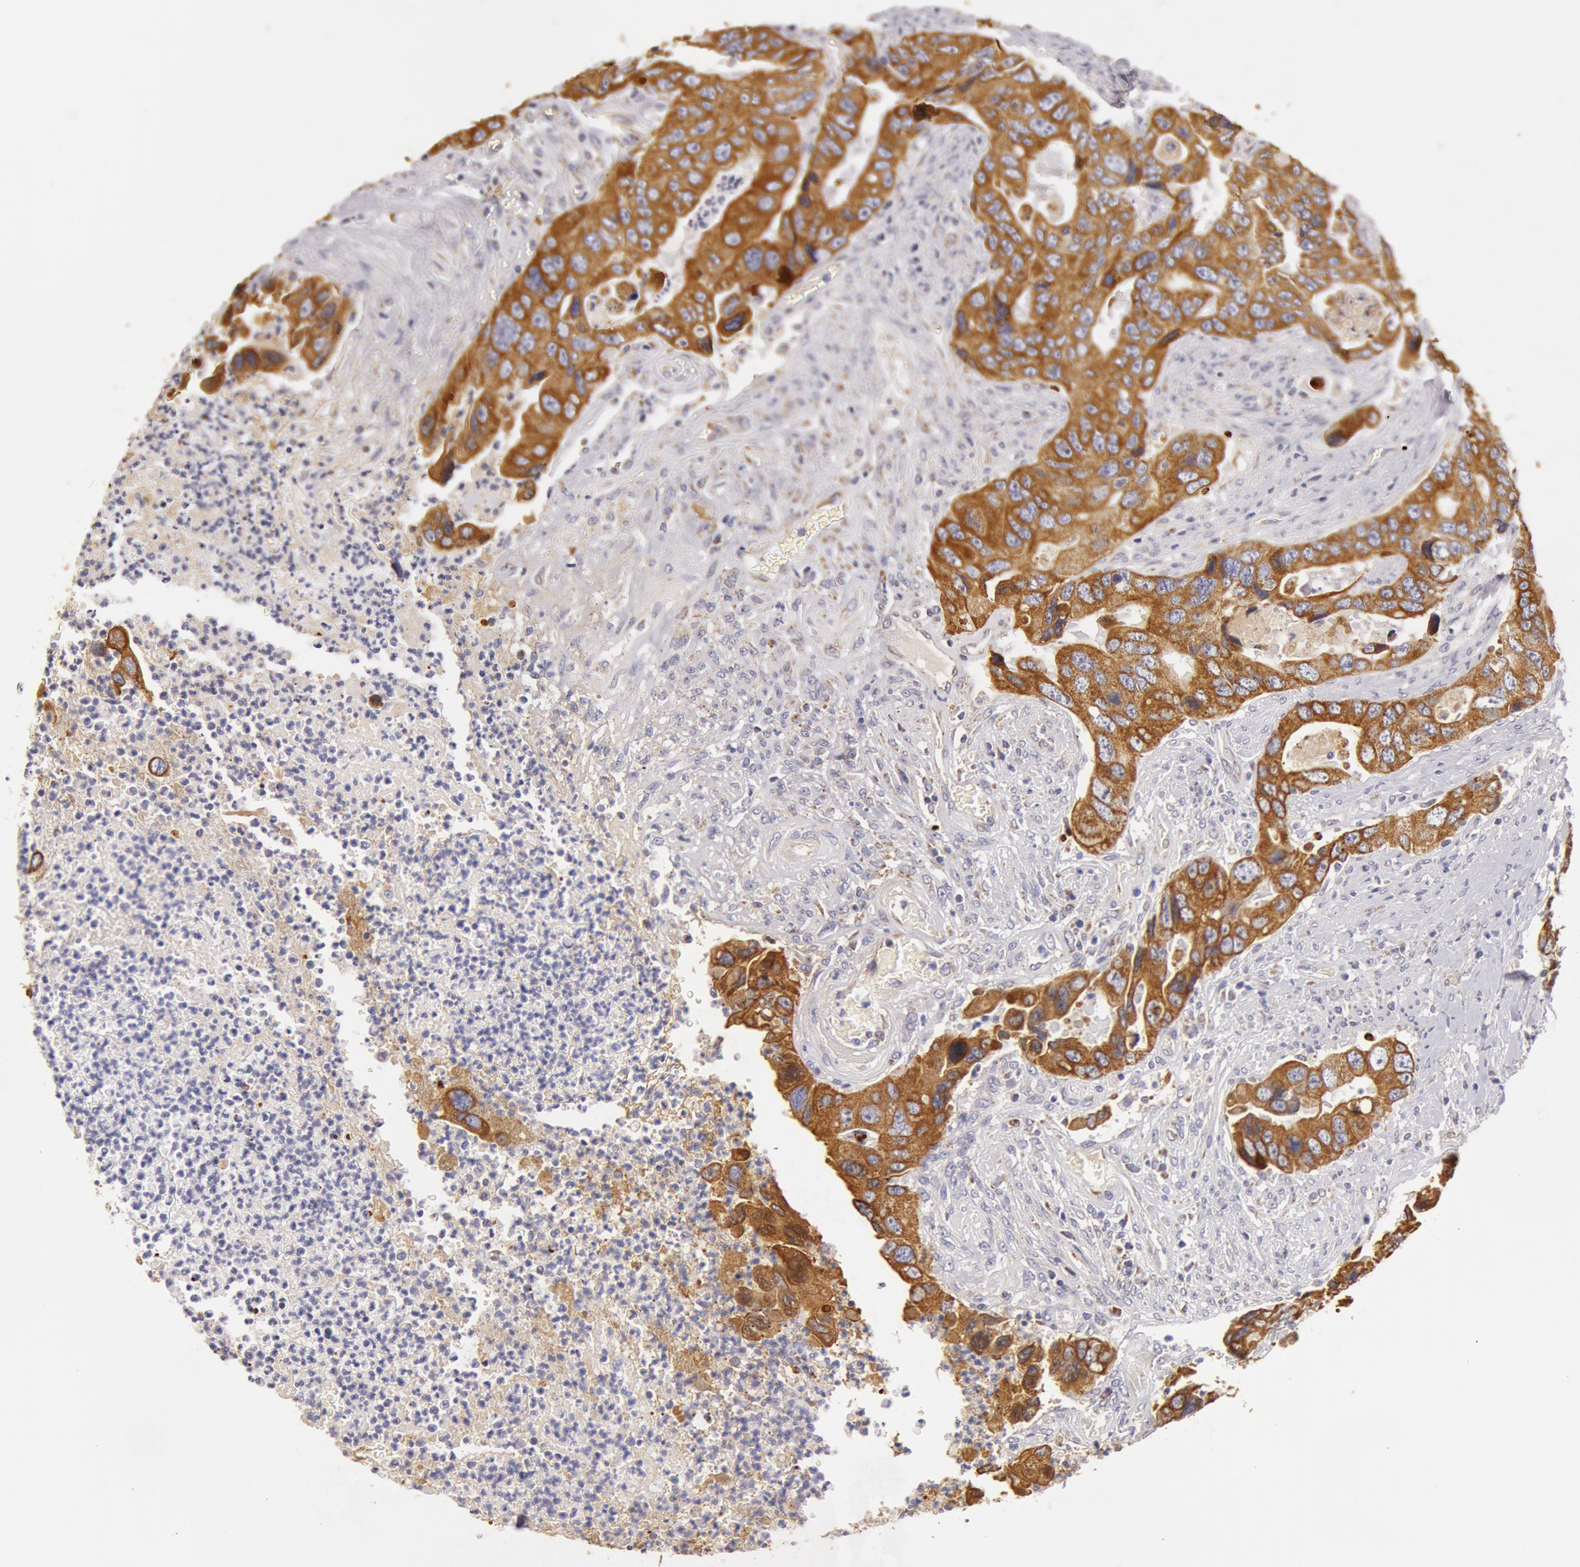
{"staining": {"intensity": "moderate", "quantity": ">75%", "location": "cytoplasmic/membranous"}, "tissue": "colorectal cancer", "cell_type": "Tumor cells", "image_type": "cancer", "snomed": [{"axis": "morphology", "description": "Adenocarcinoma, NOS"}, {"axis": "topography", "description": "Rectum"}], "caption": "A brown stain shows moderate cytoplasmic/membranous expression of a protein in colorectal adenocarcinoma tumor cells. The staining is performed using DAB brown chromogen to label protein expression. The nuclei are counter-stained blue using hematoxylin.", "gene": "KRT18", "patient": {"sex": "female", "age": 67}}